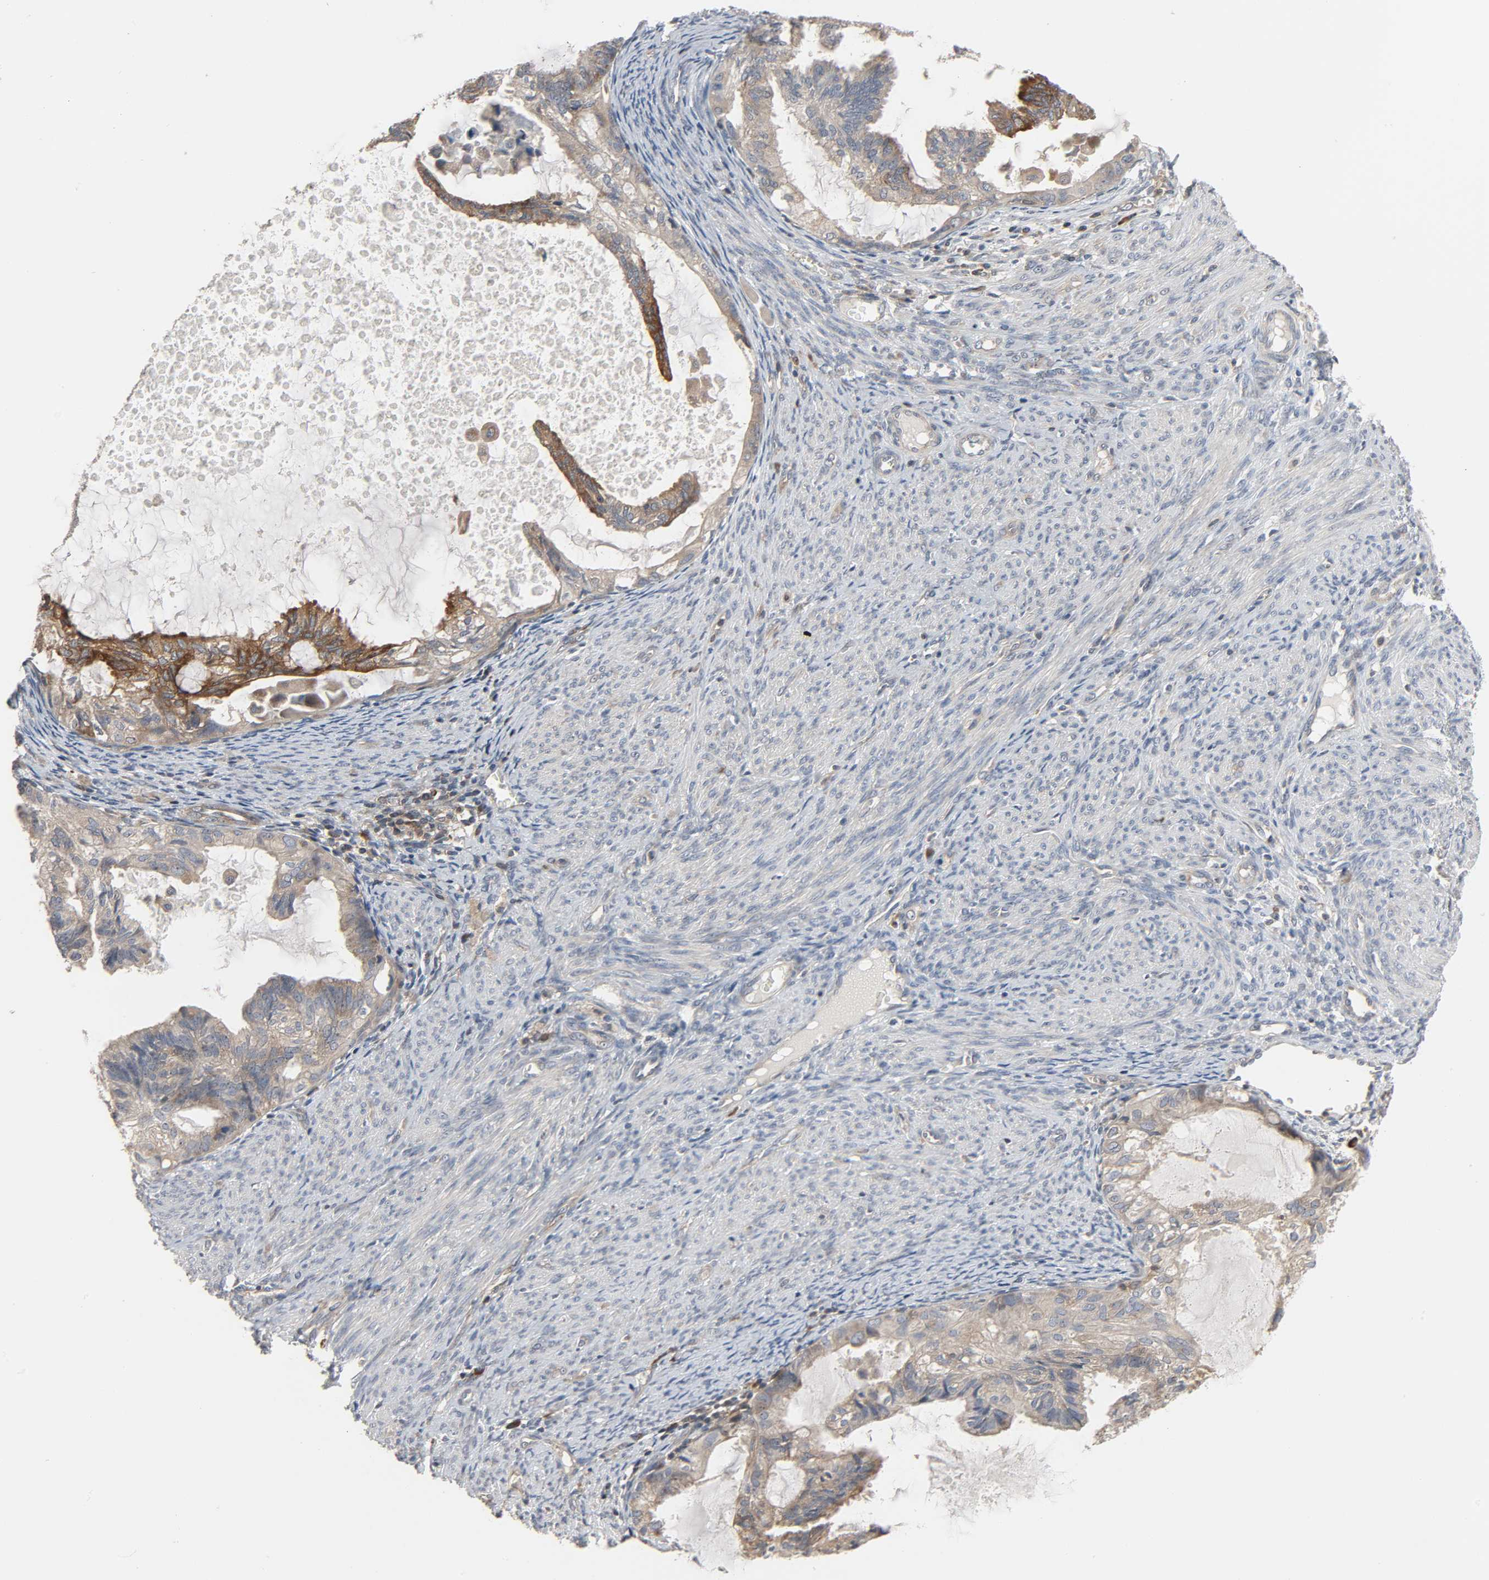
{"staining": {"intensity": "strong", "quantity": ">75%", "location": "cytoplasmic/membranous"}, "tissue": "cervical cancer", "cell_type": "Tumor cells", "image_type": "cancer", "snomed": [{"axis": "morphology", "description": "Normal tissue, NOS"}, {"axis": "morphology", "description": "Adenocarcinoma, NOS"}, {"axis": "topography", "description": "Cervix"}, {"axis": "topography", "description": "Endometrium"}], "caption": "This is a micrograph of immunohistochemistry staining of cervical cancer, which shows strong expression in the cytoplasmic/membranous of tumor cells.", "gene": "PLEKHA2", "patient": {"sex": "female", "age": 86}}